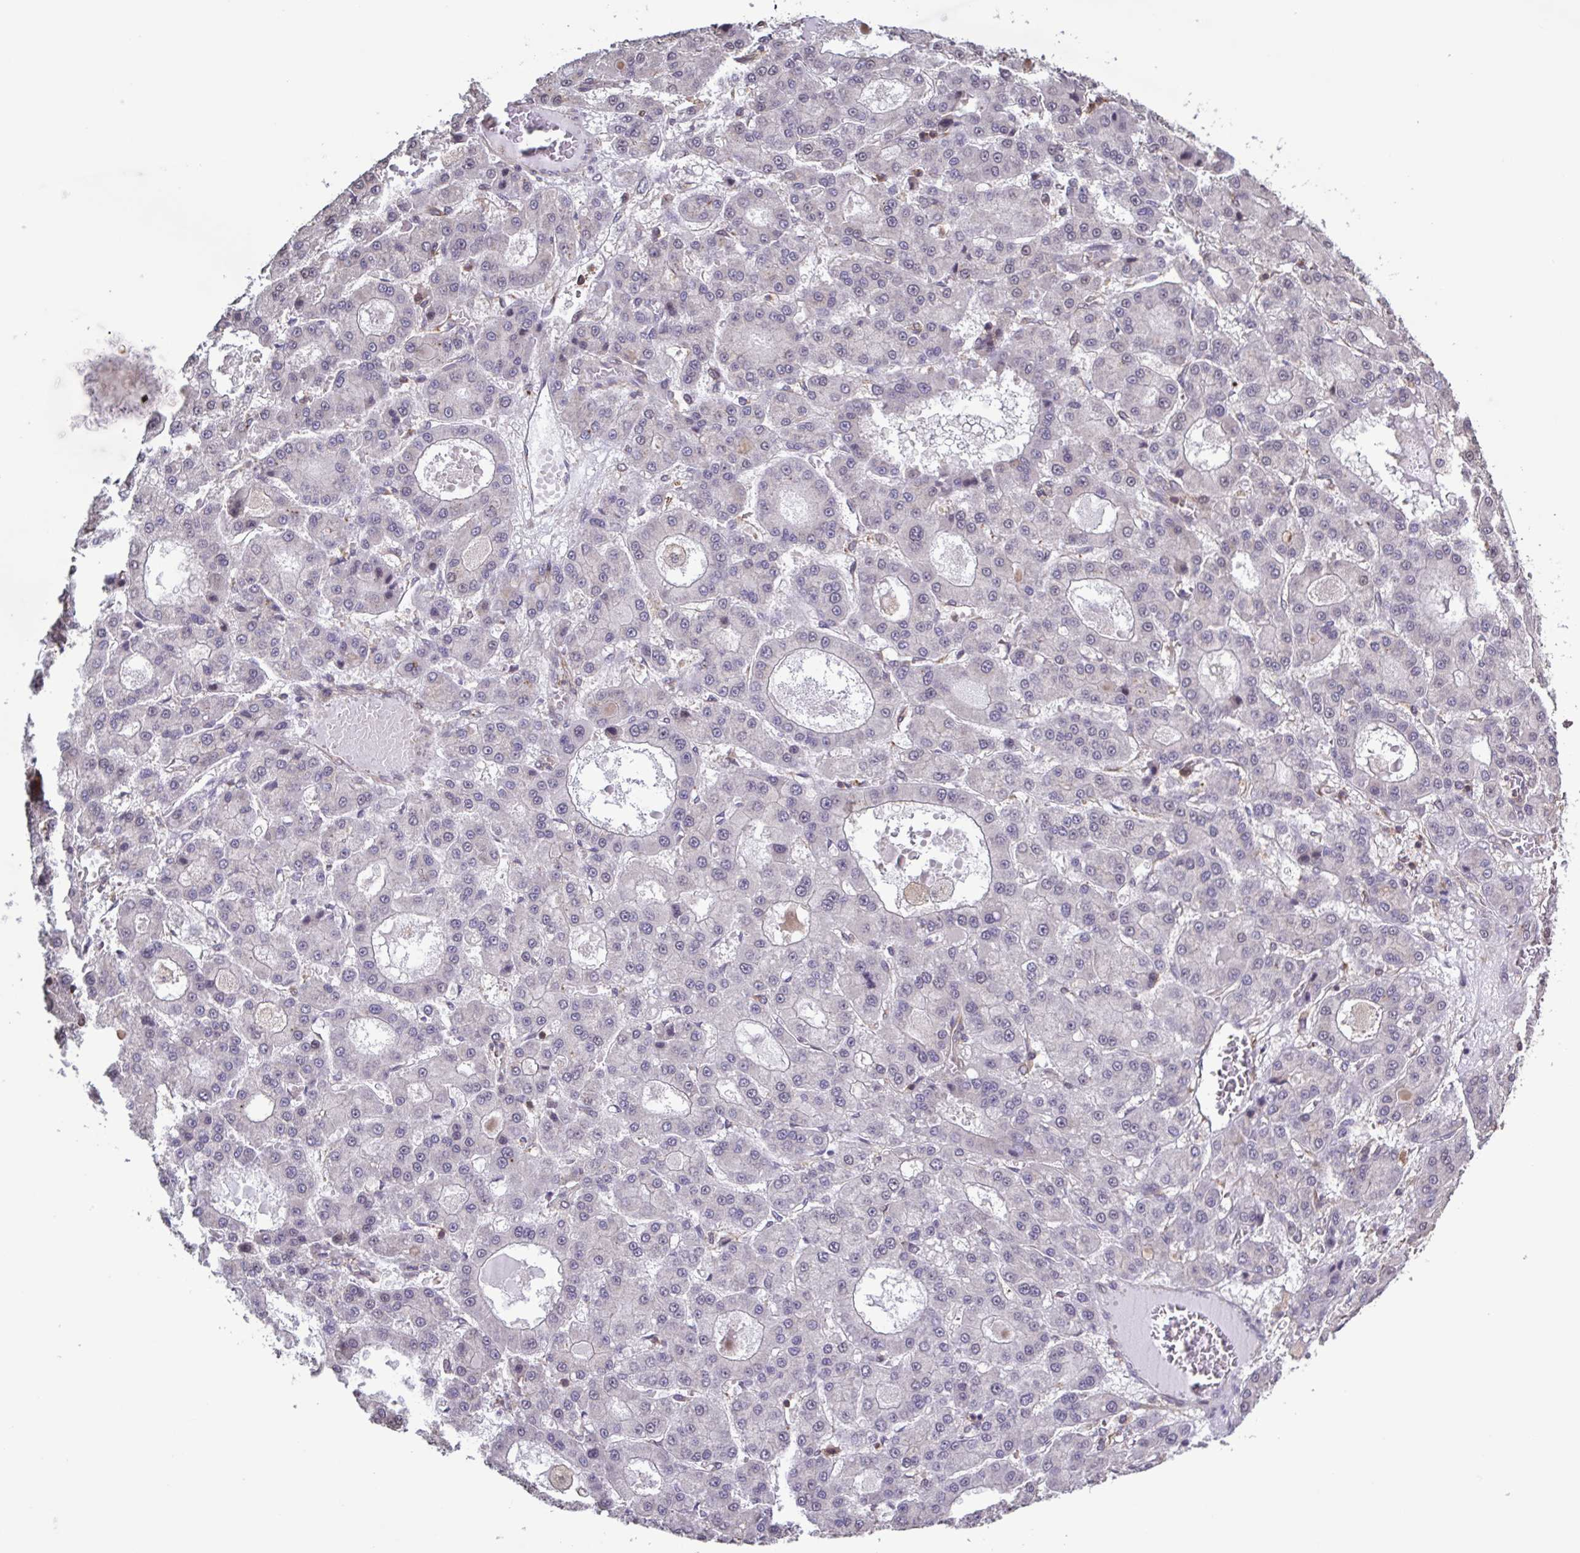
{"staining": {"intensity": "negative", "quantity": "none", "location": "none"}, "tissue": "liver cancer", "cell_type": "Tumor cells", "image_type": "cancer", "snomed": [{"axis": "morphology", "description": "Carcinoma, Hepatocellular, NOS"}, {"axis": "topography", "description": "Liver"}], "caption": "A high-resolution micrograph shows IHC staining of liver hepatocellular carcinoma, which exhibits no significant expression in tumor cells.", "gene": "ZNF200", "patient": {"sex": "male", "age": 70}}